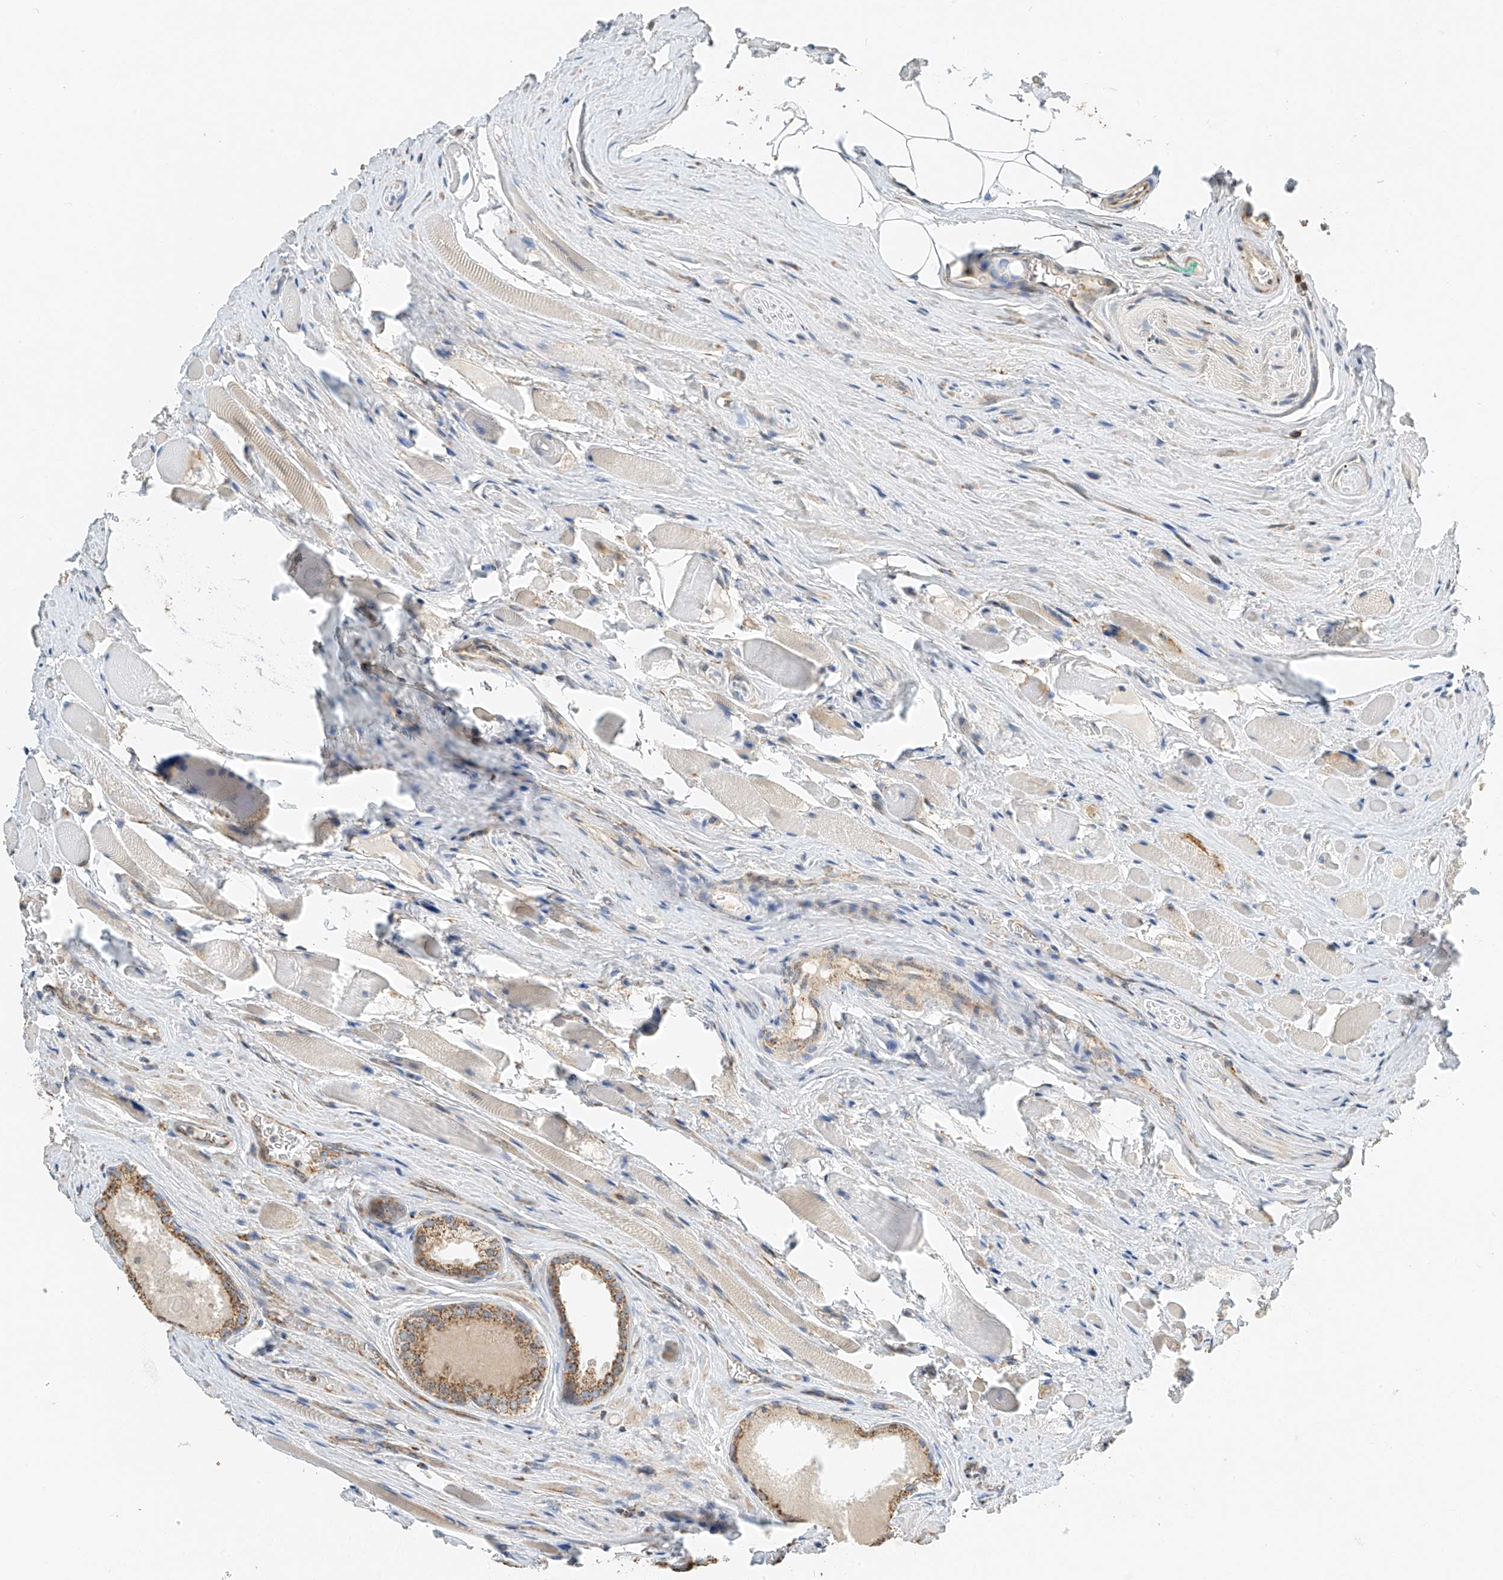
{"staining": {"intensity": "moderate", "quantity": ">75%", "location": "cytoplasmic/membranous"}, "tissue": "prostate cancer", "cell_type": "Tumor cells", "image_type": "cancer", "snomed": [{"axis": "morphology", "description": "Adenocarcinoma, Low grade"}, {"axis": "topography", "description": "Prostate"}], "caption": "Protein positivity by immunohistochemistry (IHC) reveals moderate cytoplasmic/membranous positivity in approximately >75% of tumor cells in prostate adenocarcinoma (low-grade).", "gene": "YIPF7", "patient": {"sex": "male", "age": 72}}